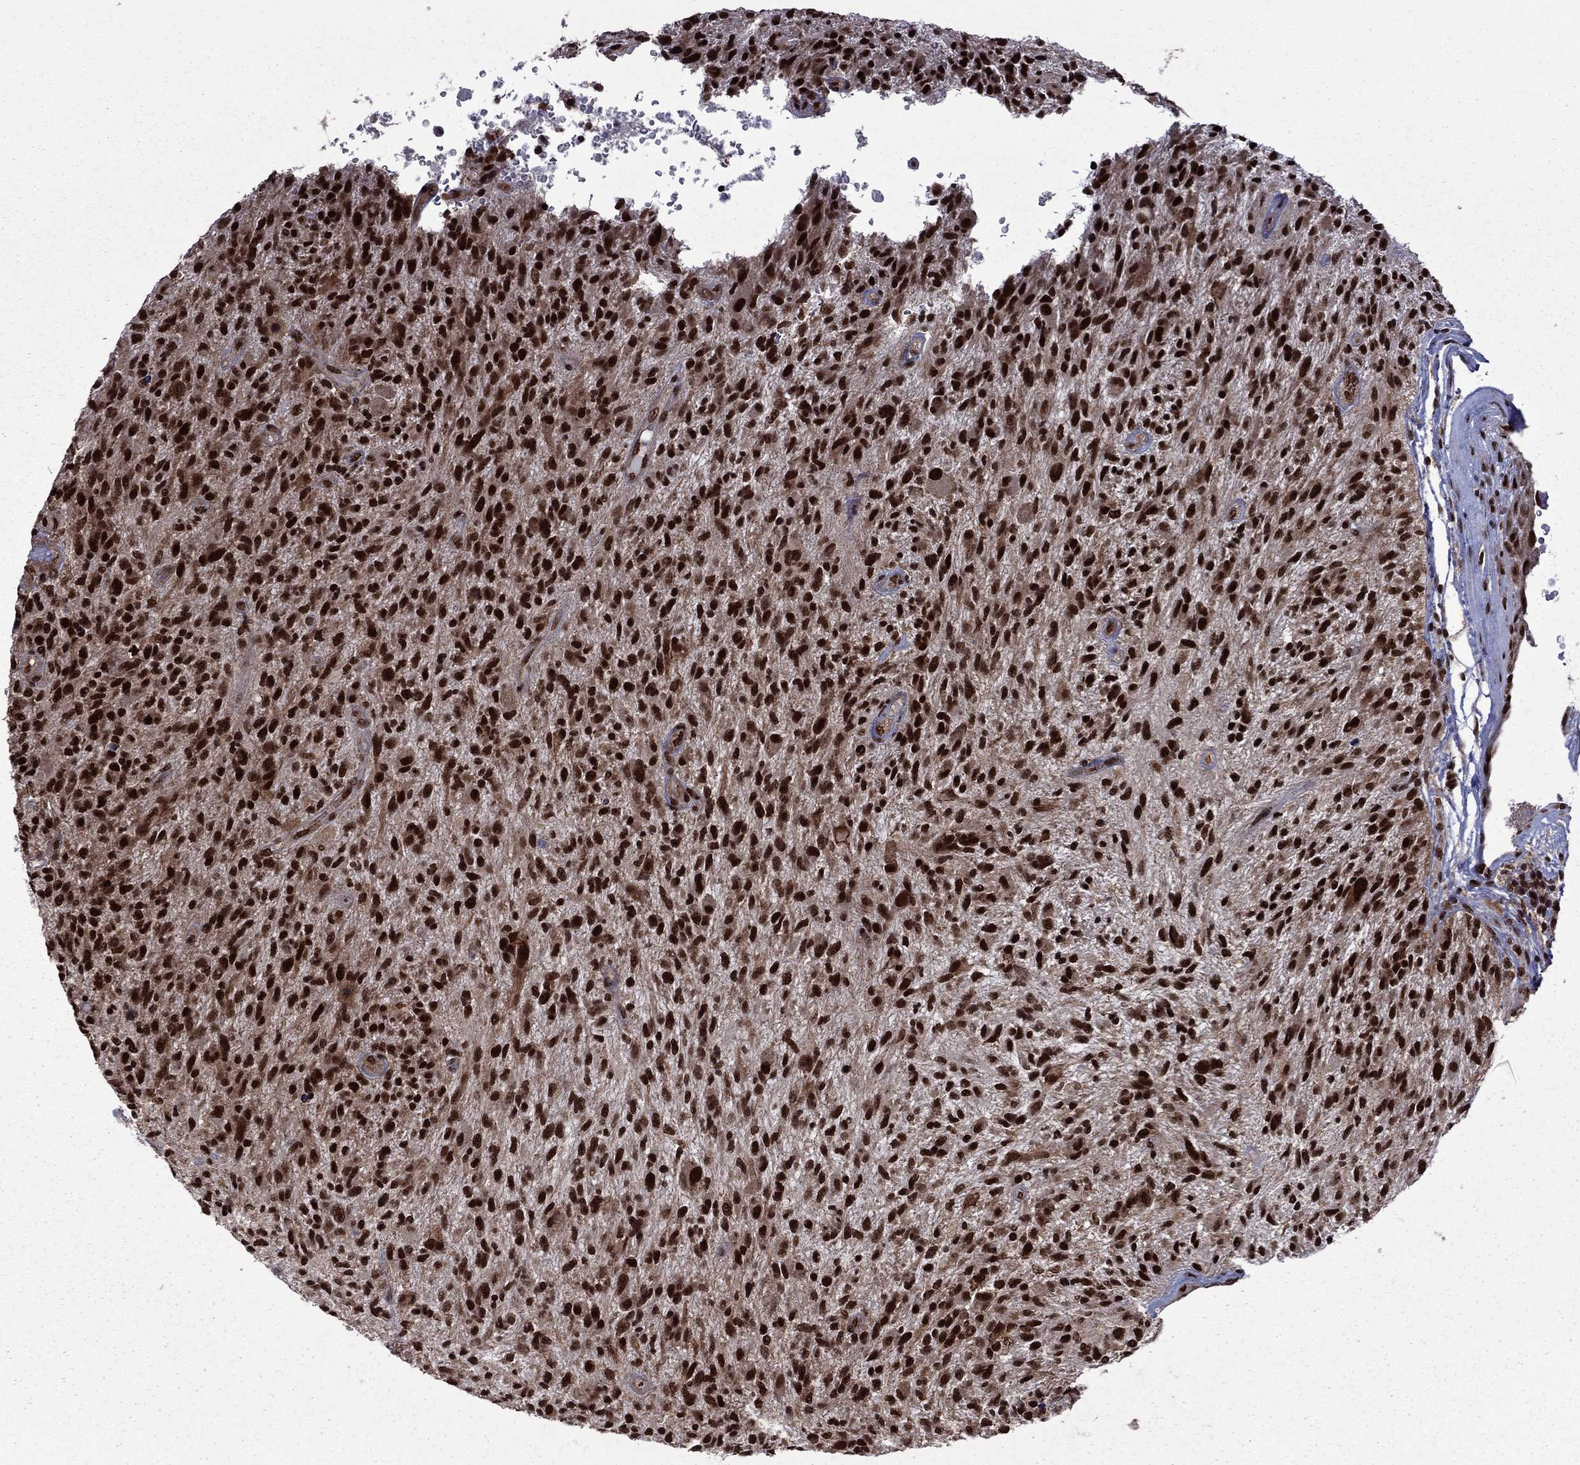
{"staining": {"intensity": "strong", "quantity": ">75%", "location": "nuclear"}, "tissue": "glioma", "cell_type": "Tumor cells", "image_type": "cancer", "snomed": [{"axis": "morphology", "description": "Glioma, malignant, High grade"}, {"axis": "topography", "description": "Brain"}], "caption": "High-grade glioma (malignant) tissue reveals strong nuclear staining in about >75% of tumor cells, visualized by immunohistochemistry.", "gene": "MED25", "patient": {"sex": "male", "age": 47}}